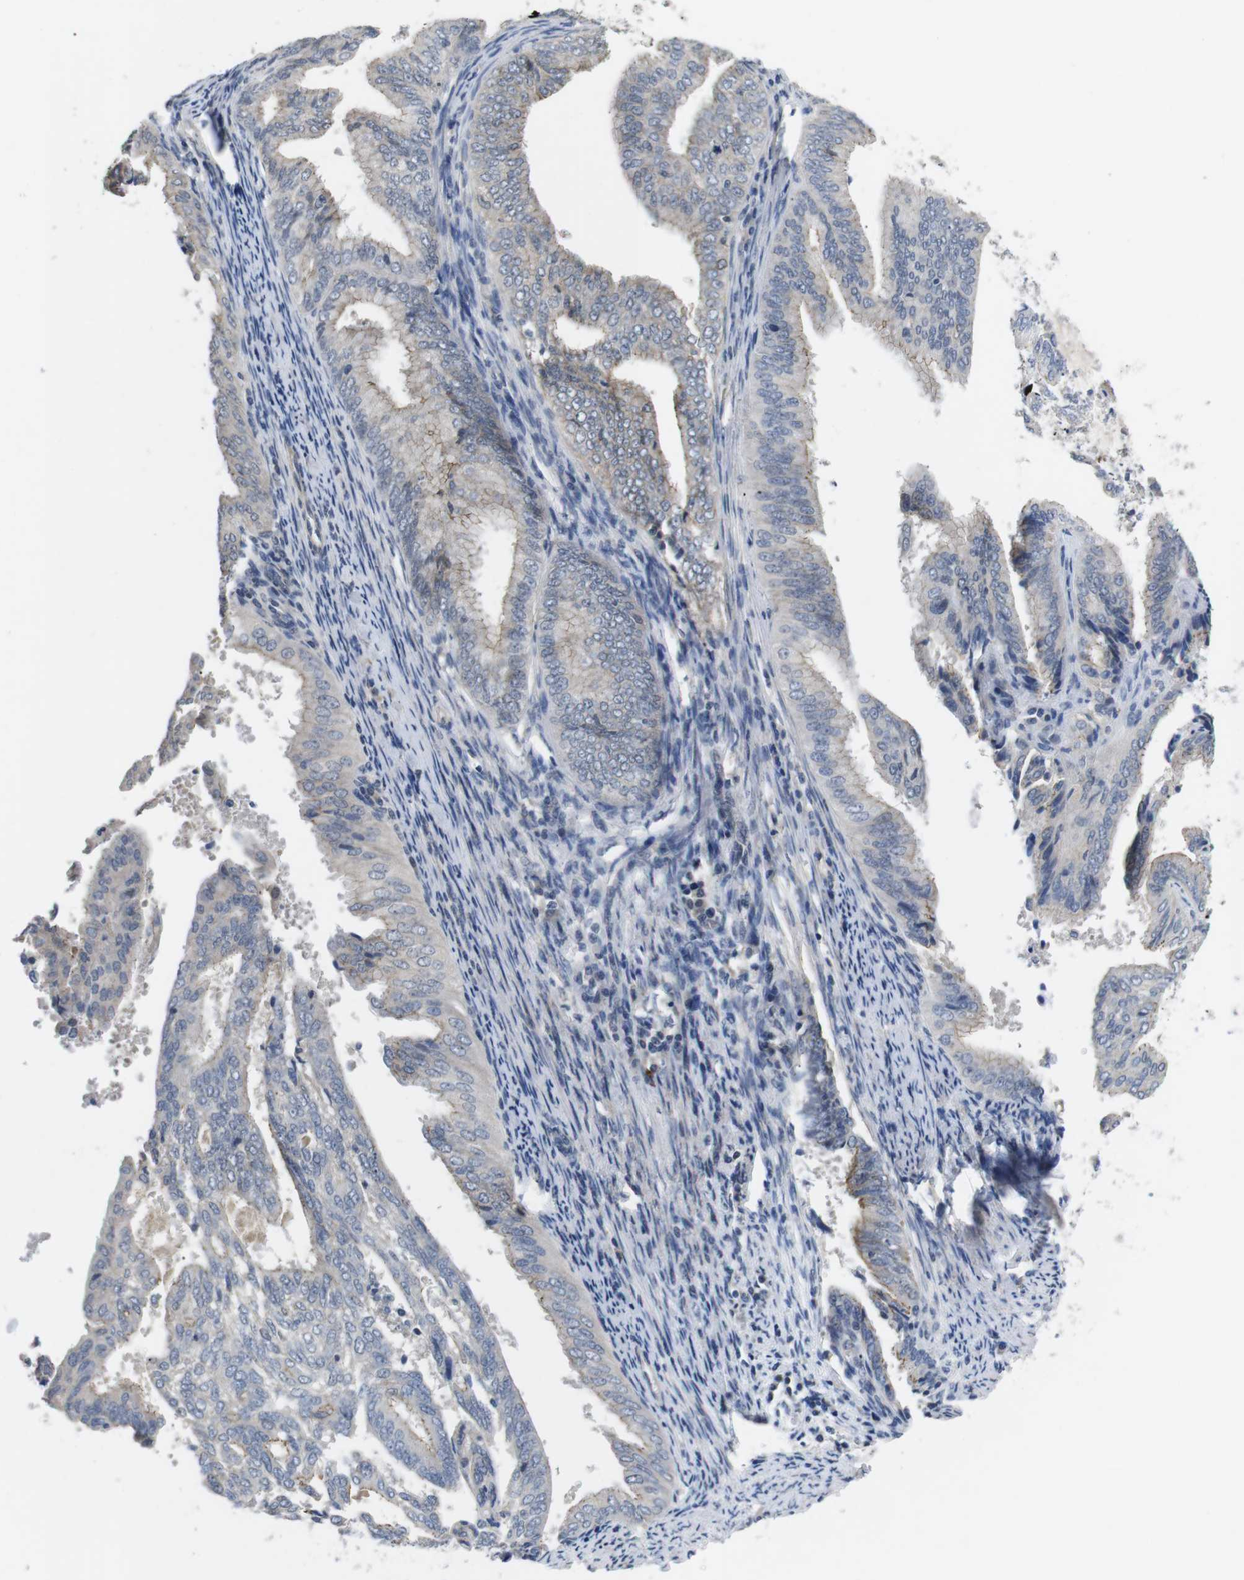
{"staining": {"intensity": "negative", "quantity": "none", "location": "none"}, "tissue": "endometrial cancer", "cell_type": "Tumor cells", "image_type": "cancer", "snomed": [{"axis": "morphology", "description": "Adenocarcinoma, NOS"}, {"axis": "topography", "description": "Endometrium"}], "caption": "Immunohistochemistry (IHC) micrograph of neoplastic tissue: human adenocarcinoma (endometrial) stained with DAB (3,3'-diaminobenzidine) demonstrates no significant protein positivity in tumor cells. (DAB IHC visualized using brightfield microscopy, high magnification).", "gene": "NECTIN1", "patient": {"sex": "female", "age": 58}}